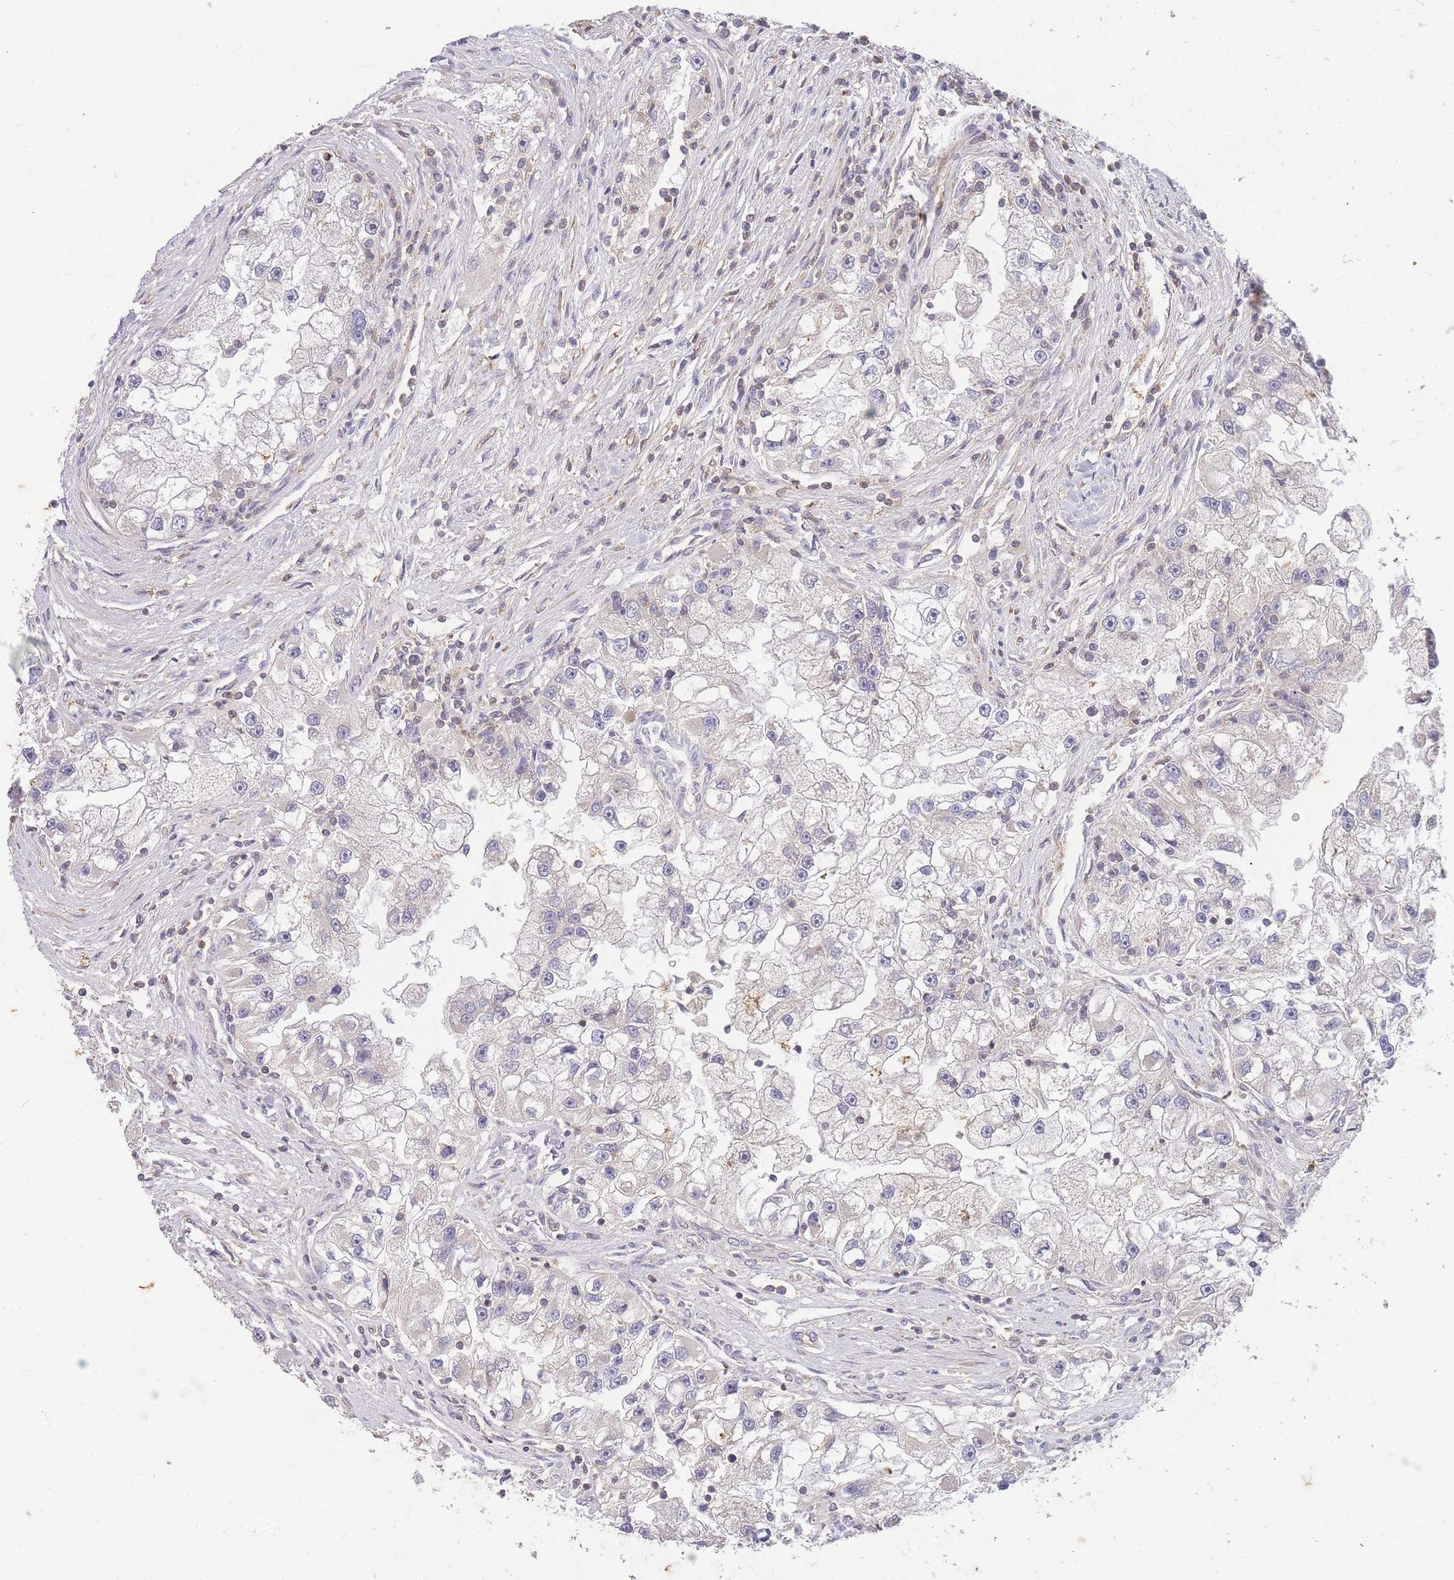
{"staining": {"intensity": "negative", "quantity": "none", "location": "none"}, "tissue": "renal cancer", "cell_type": "Tumor cells", "image_type": "cancer", "snomed": [{"axis": "morphology", "description": "Adenocarcinoma, NOS"}, {"axis": "topography", "description": "Kidney"}], "caption": "Immunohistochemical staining of renal cancer shows no significant expression in tumor cells. (Brightfield microscopy of DAB immunohistochemistry (IHC) at high magnification).", "gene": "ST8SIA4", "patient": {"sex": "male", "age": 63}}